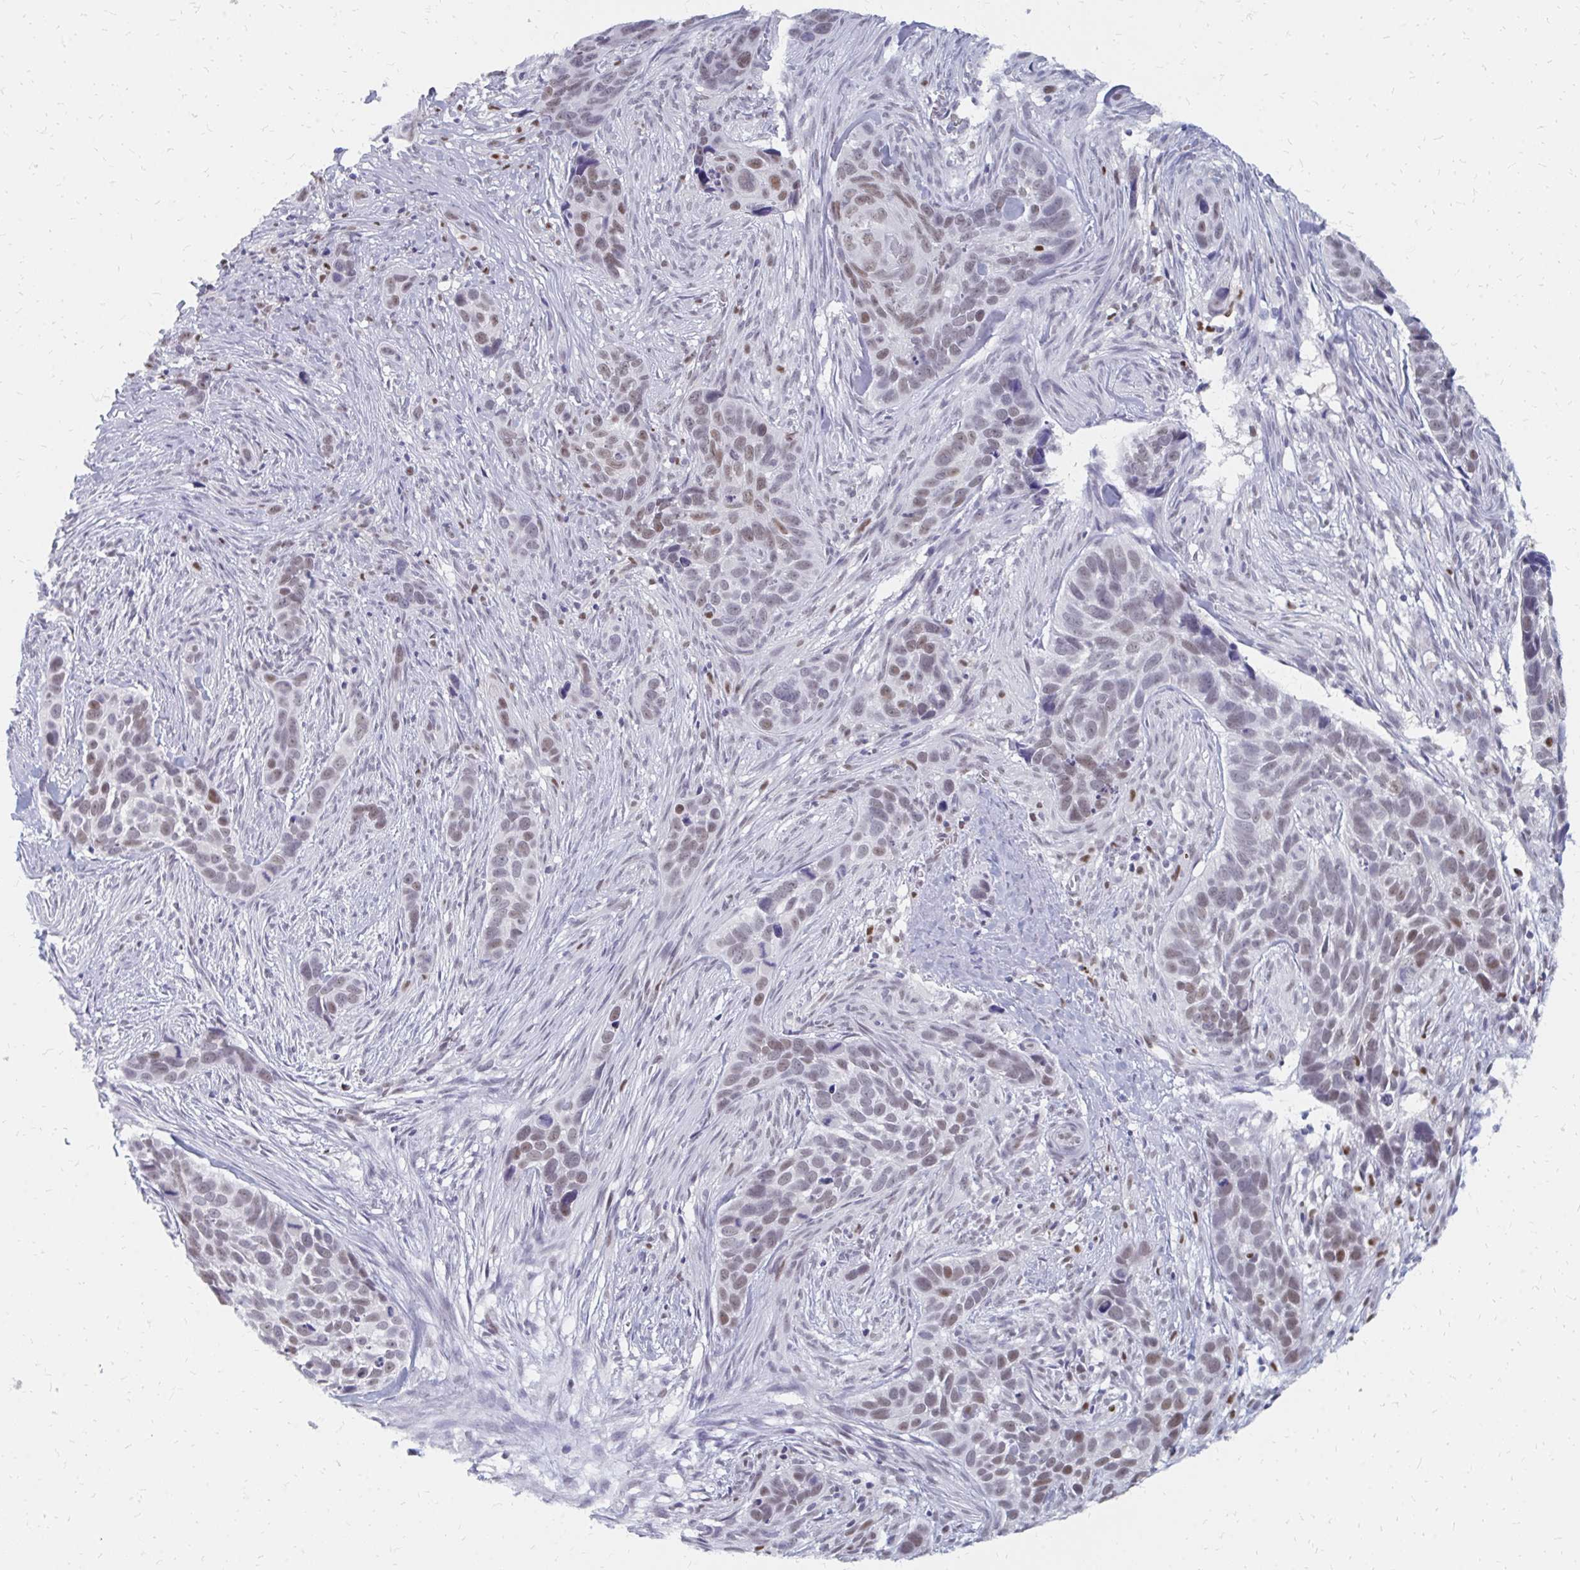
{"staining": {"intensity": "weak", "quantity": ">75%", "location": "nuclear"}, "tissue": "skin cancer", "cell_type": "Tumor cells", "image_type": "cancer", "snomed": [{"axis": "morphology", "description": "Basal cell carcinoma"}, {"axis": "topography", "description": "Skin"}], "caption": "An immunohistochemistry micrograph of neoplastic tissue is shown. Protein staining in brown labels weak nuclear positivity in skin basal cell carcinoma within tumor cells.", "gene": "PLK3", "patient": {"sex": "female", "age": 82}}